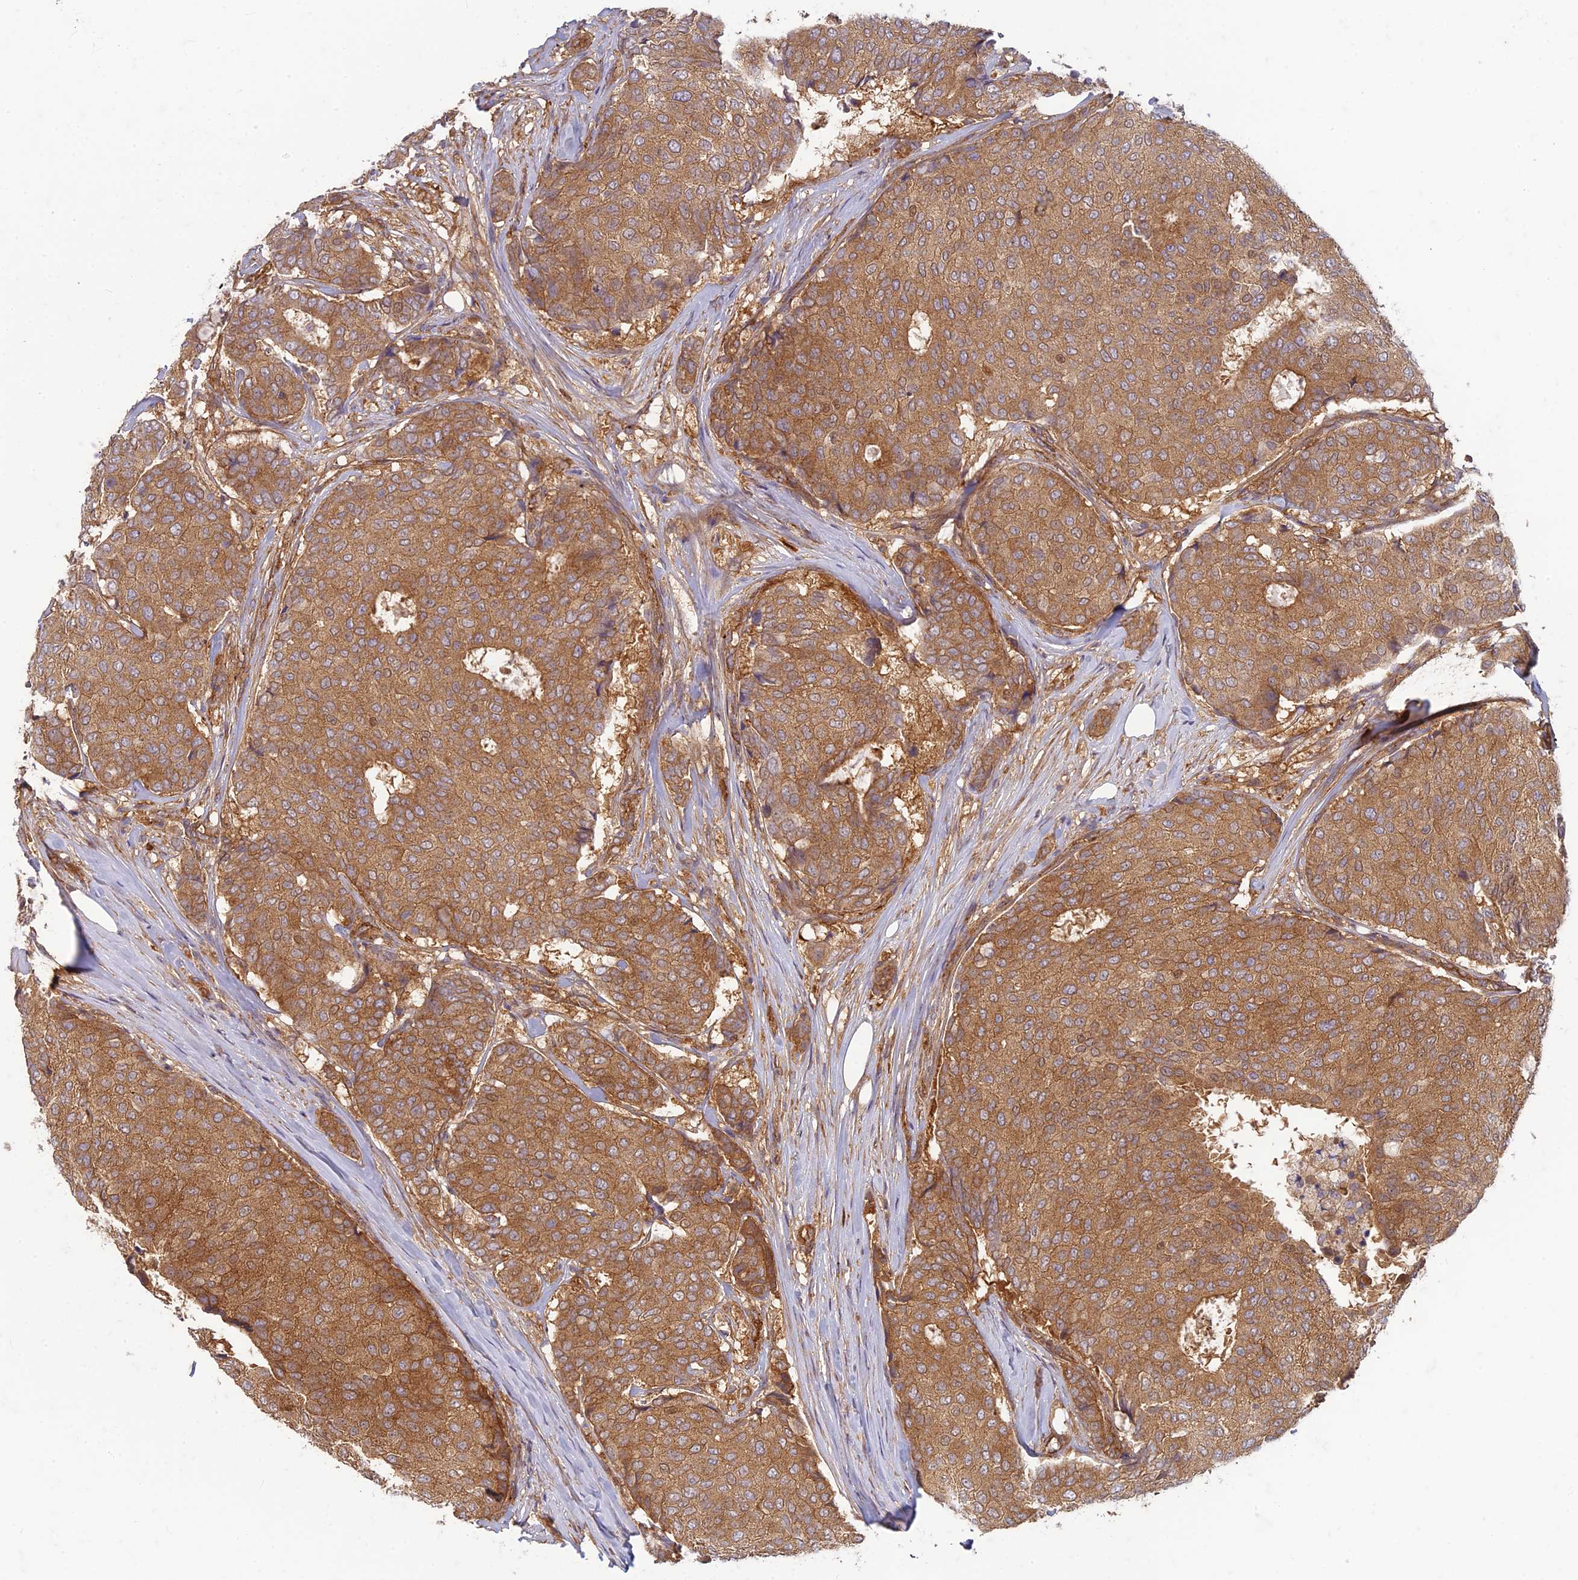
{"staining": {"intensity": "moderate", "quantity": ">75%", "location": "cytoplasmic/membranous"}, "tissue": "breast cancer", "cell_type": "Tumor cells", "image_type": "cancer", "snomed": [{"axis": "morphology", "description": "Duct carcinoma"}, {"axis": "topography", "description": "Breast"}], "caption": "DAB (3,3'-diaminobenzidine) immunohistochemical staining of human breast invasive ductal carcinoma demonstrates moderate cytoplasmic/membranous protein expression in about >75% of tumor cells.", "gene": "TCF25", "patient": {"sex": "female", "age": 75}}